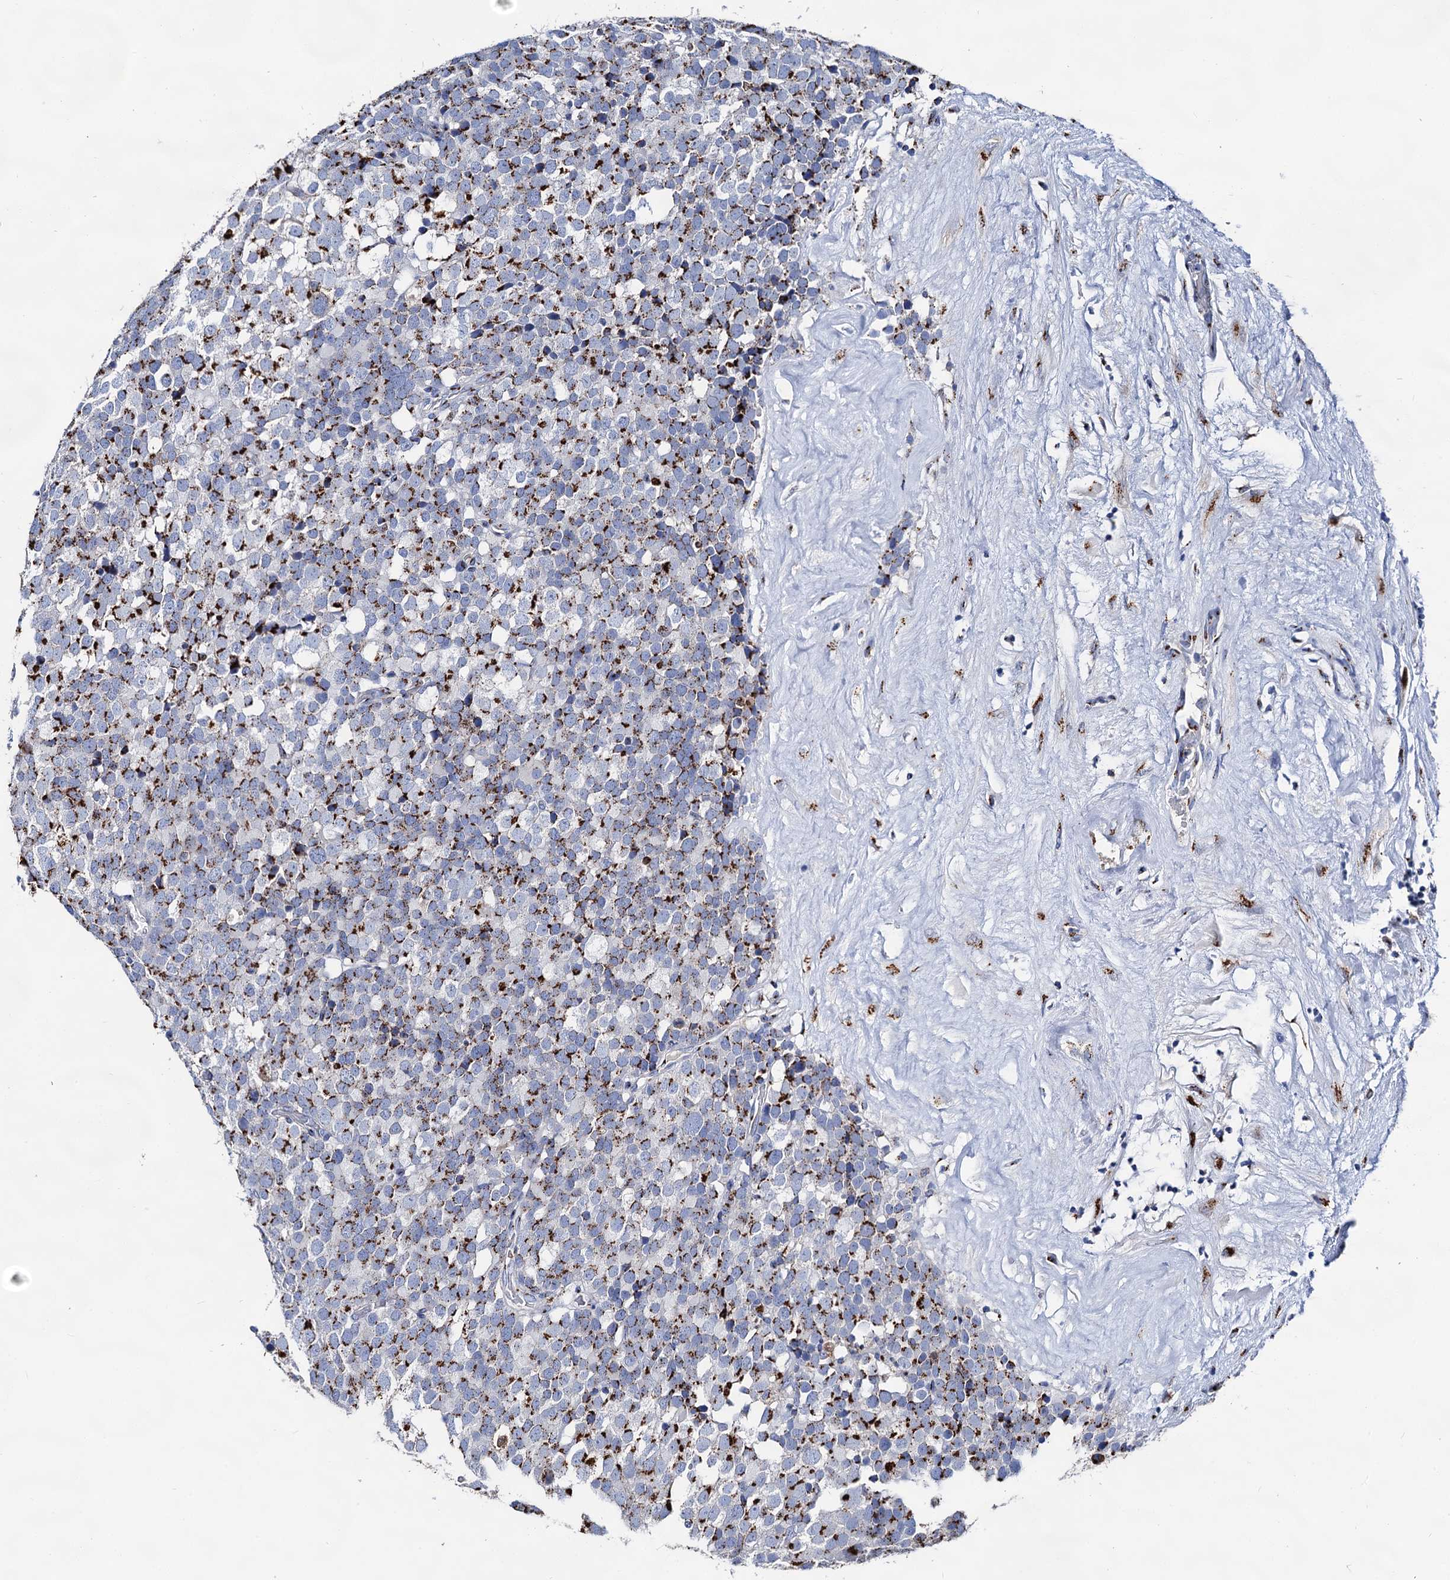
{"staining": {"intensity": "strong", "quantity": ">75%", "location": "cytoplasmic/membranous"}, "tissue": "testis cancer", "cell_type": "Tumor cells", "image_type": "cancer", "snomed": [{"axis": "morphology", "description": "Seminoma, NOS"}, {"axis": "topography", "description": "Testis"}], "caption": "High-magnification brightfield microscopy of testis cancer stained with DAB (brown) and counterstained with hematoxylin (blue). tumor cells exhibit strong cytoplasmic/membranous expression is present in about>75% of cells. Ihc stains the protein in brown and the nuclei are stained blue.", "gene": "TM9SF3", "patient": {"sex": "male", "age": 71}}